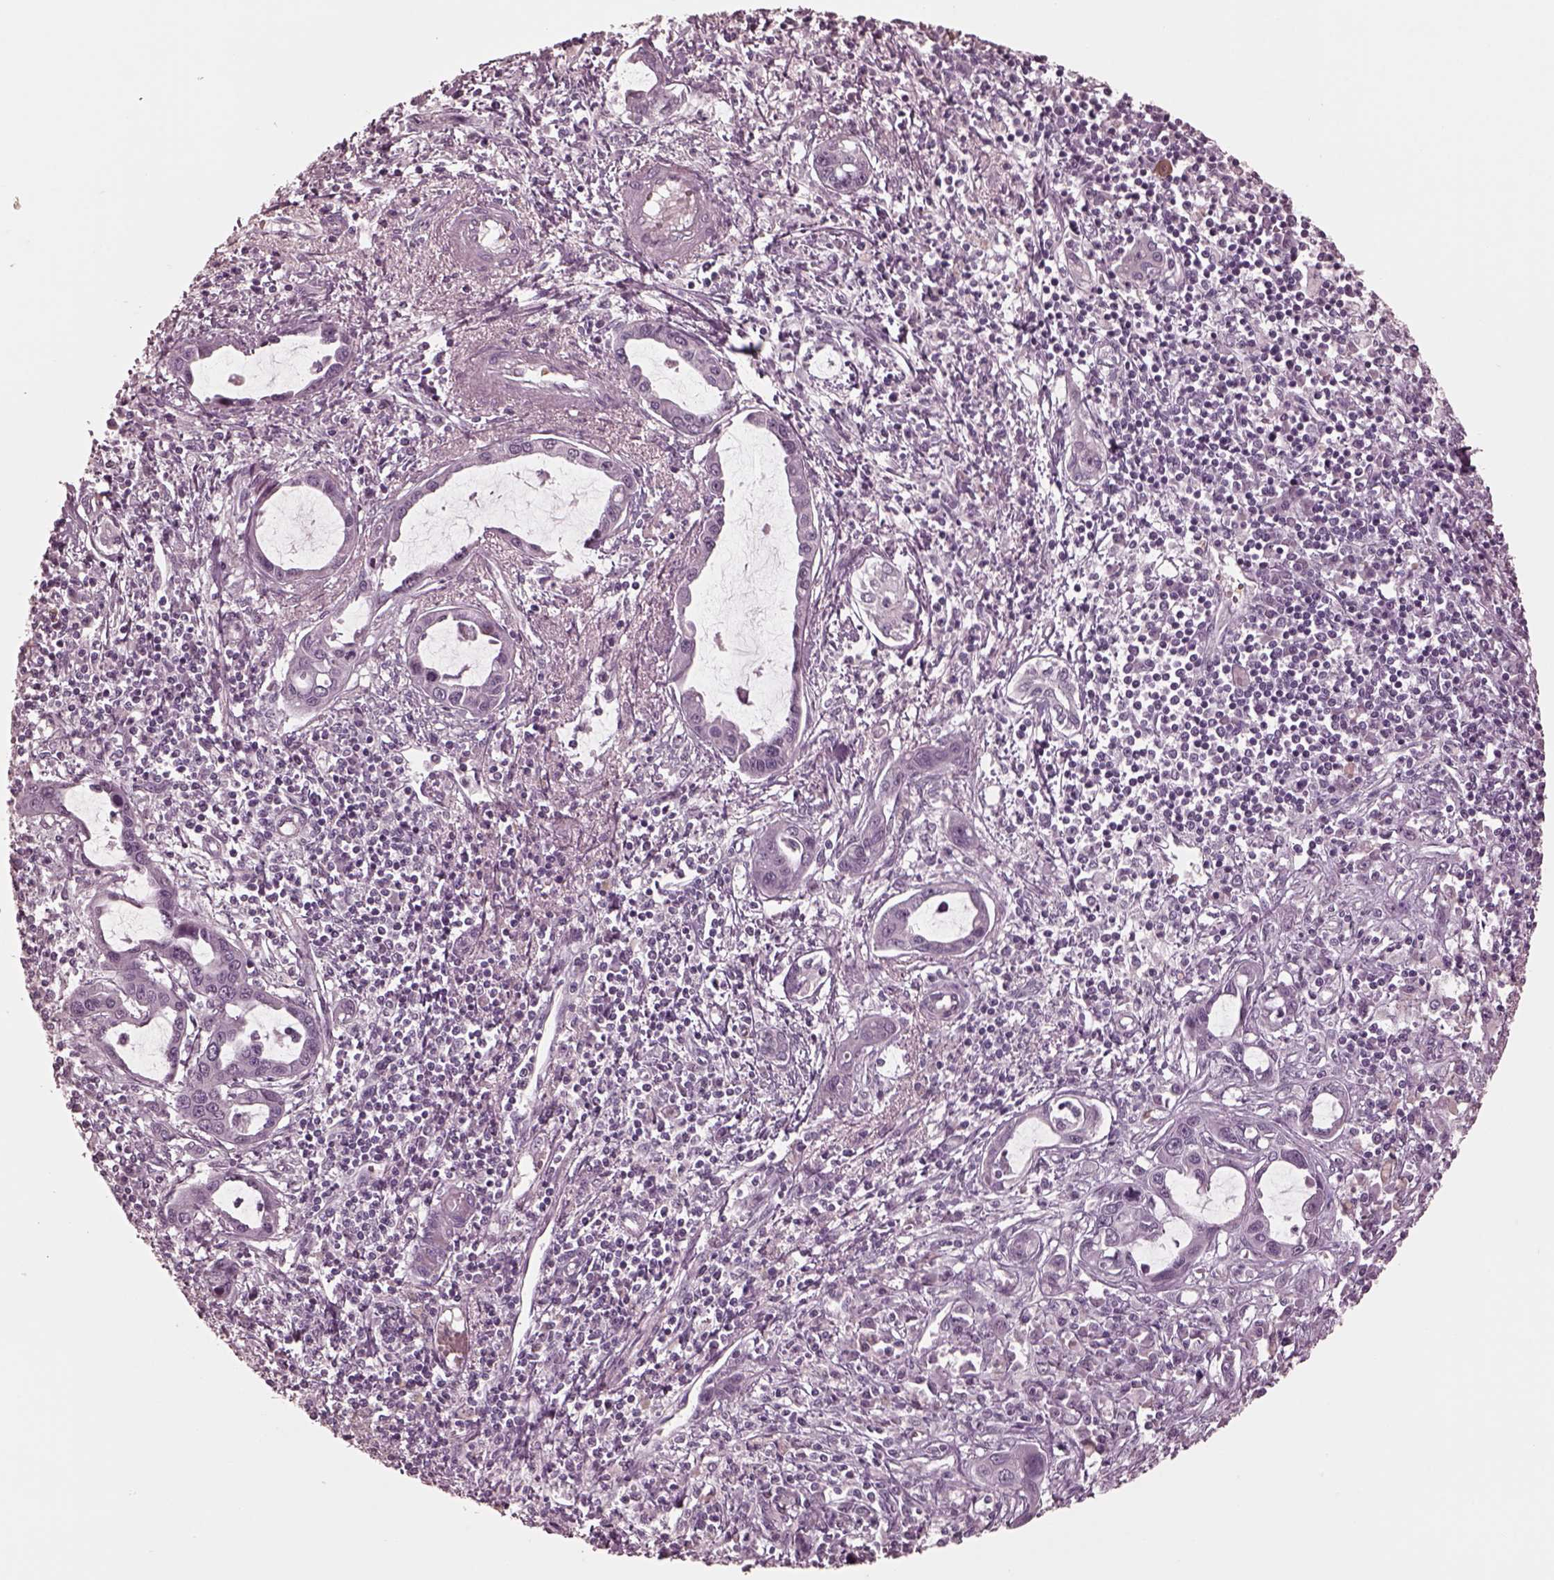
{"staining": {"intensity": "negative", "quantity": "none", "location": "none"}, "tissue": "liver cancer", "cell_type": "Tumor cells", "image_type": "cancer", "snomed": [{"axis": "morphology", "description": "Cholangiocarcinoma"}, {"axis": "topography", "description": "Liver"}], "caption": "The immunohistochemistry image has no significant positivity in tumor cells of liver cancer (cholangiocarcinoma) tissue. (DAB (3,3'-diaminobenzidine) IHC visualized using brightfield microscopy, high magnification).", "gene": "CGA", "patient": {"sex": "male", "age": 58}}